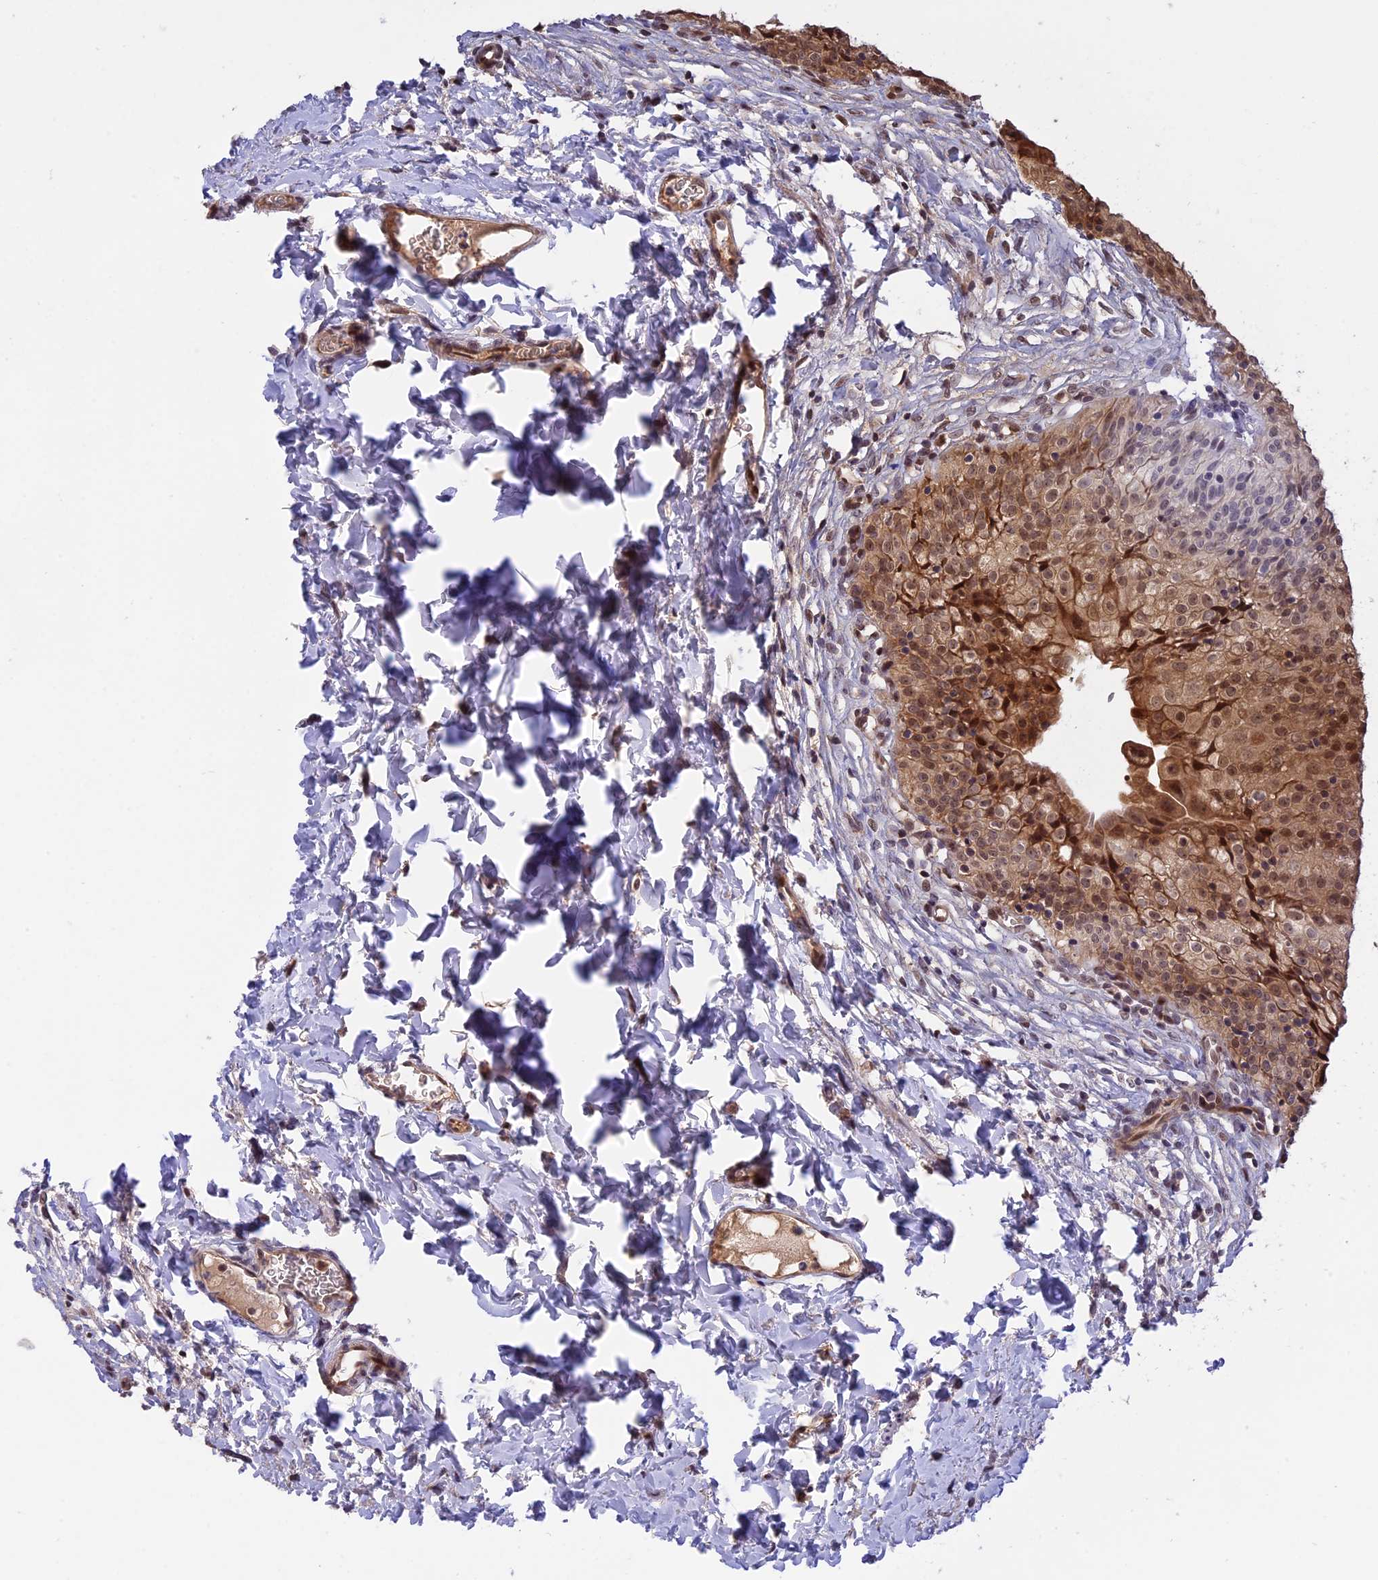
{"staining": {"intensity": "moderate", "quantity": ">75%", "location": "cytoplasmic/membranous,nuclear"}, "tissue": "urinary bladder", "cell_type": "Urothelial cells", "image_type": "normal", "snomed": [{"axis": "morphology", "description": "Normal tissue, NOS"}, {"axis": "topography", "description": "Urinary bladder"}], "caption": "DAB immunohistochemical staining of benign human urinary bladder demonstrates moderate cytoplasmic/membranous,nuclear protein staining in approximately >75% of urothelial cells.", "gene": "ZNF428", "patient": {"sex": "male", "age": 55}}